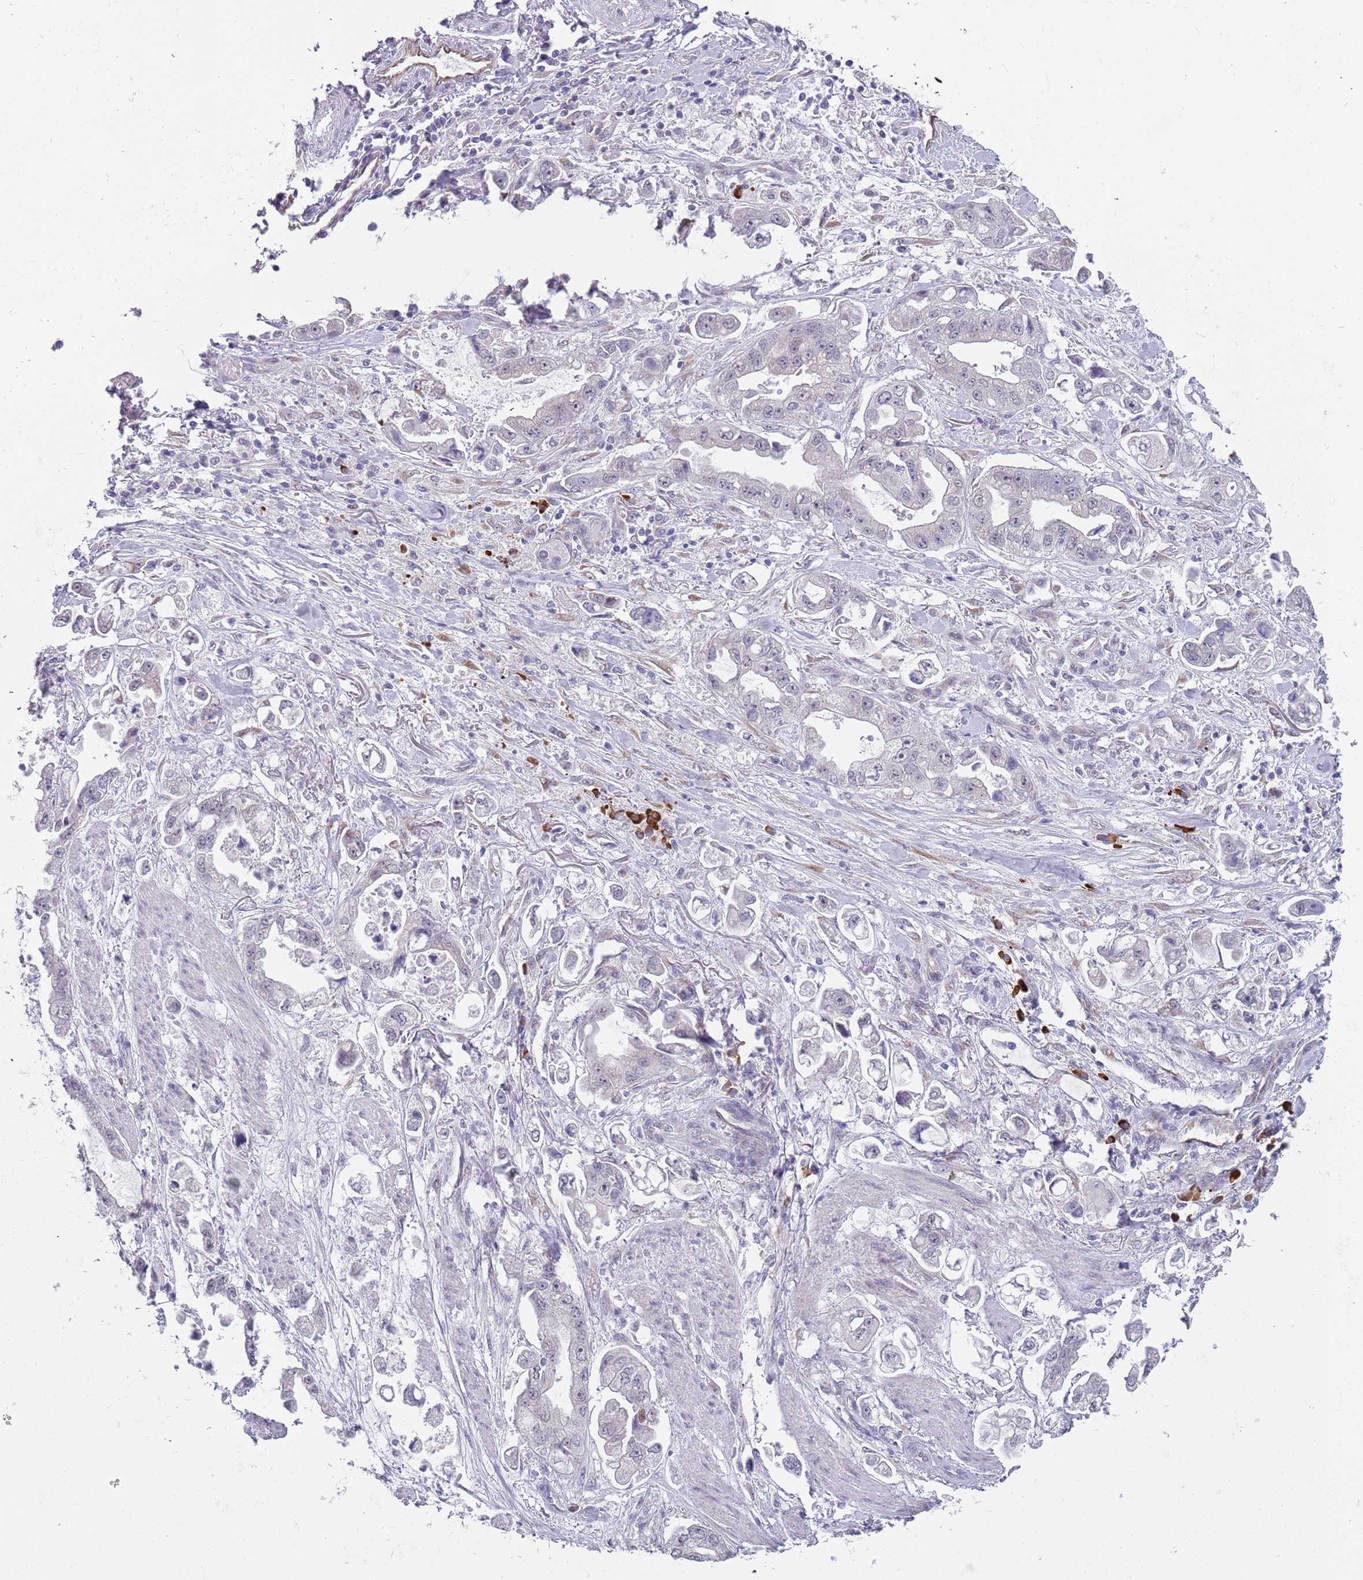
{"staining": {"intensity": "weak", "quantity": "<25%", "location": "cytoplasmic/membranous"}, "tissue": "stomach cancer", "cell_type": "Tumor cells", "image_type": "cancer", "snomed": [{"axis": "morphology", "description": "Adenocarcinoma, NOS"}, {"axis": "topography", "description": "Stomach"}], "caption": "Immunohistochemistry image of neoplastic tissue: human stomach adenocarcinoma stained with DAB reveals no significant protein expression in tumor cells.", "gene": "TNRC6C", "patient": {"sex": "male", "age": 62}}